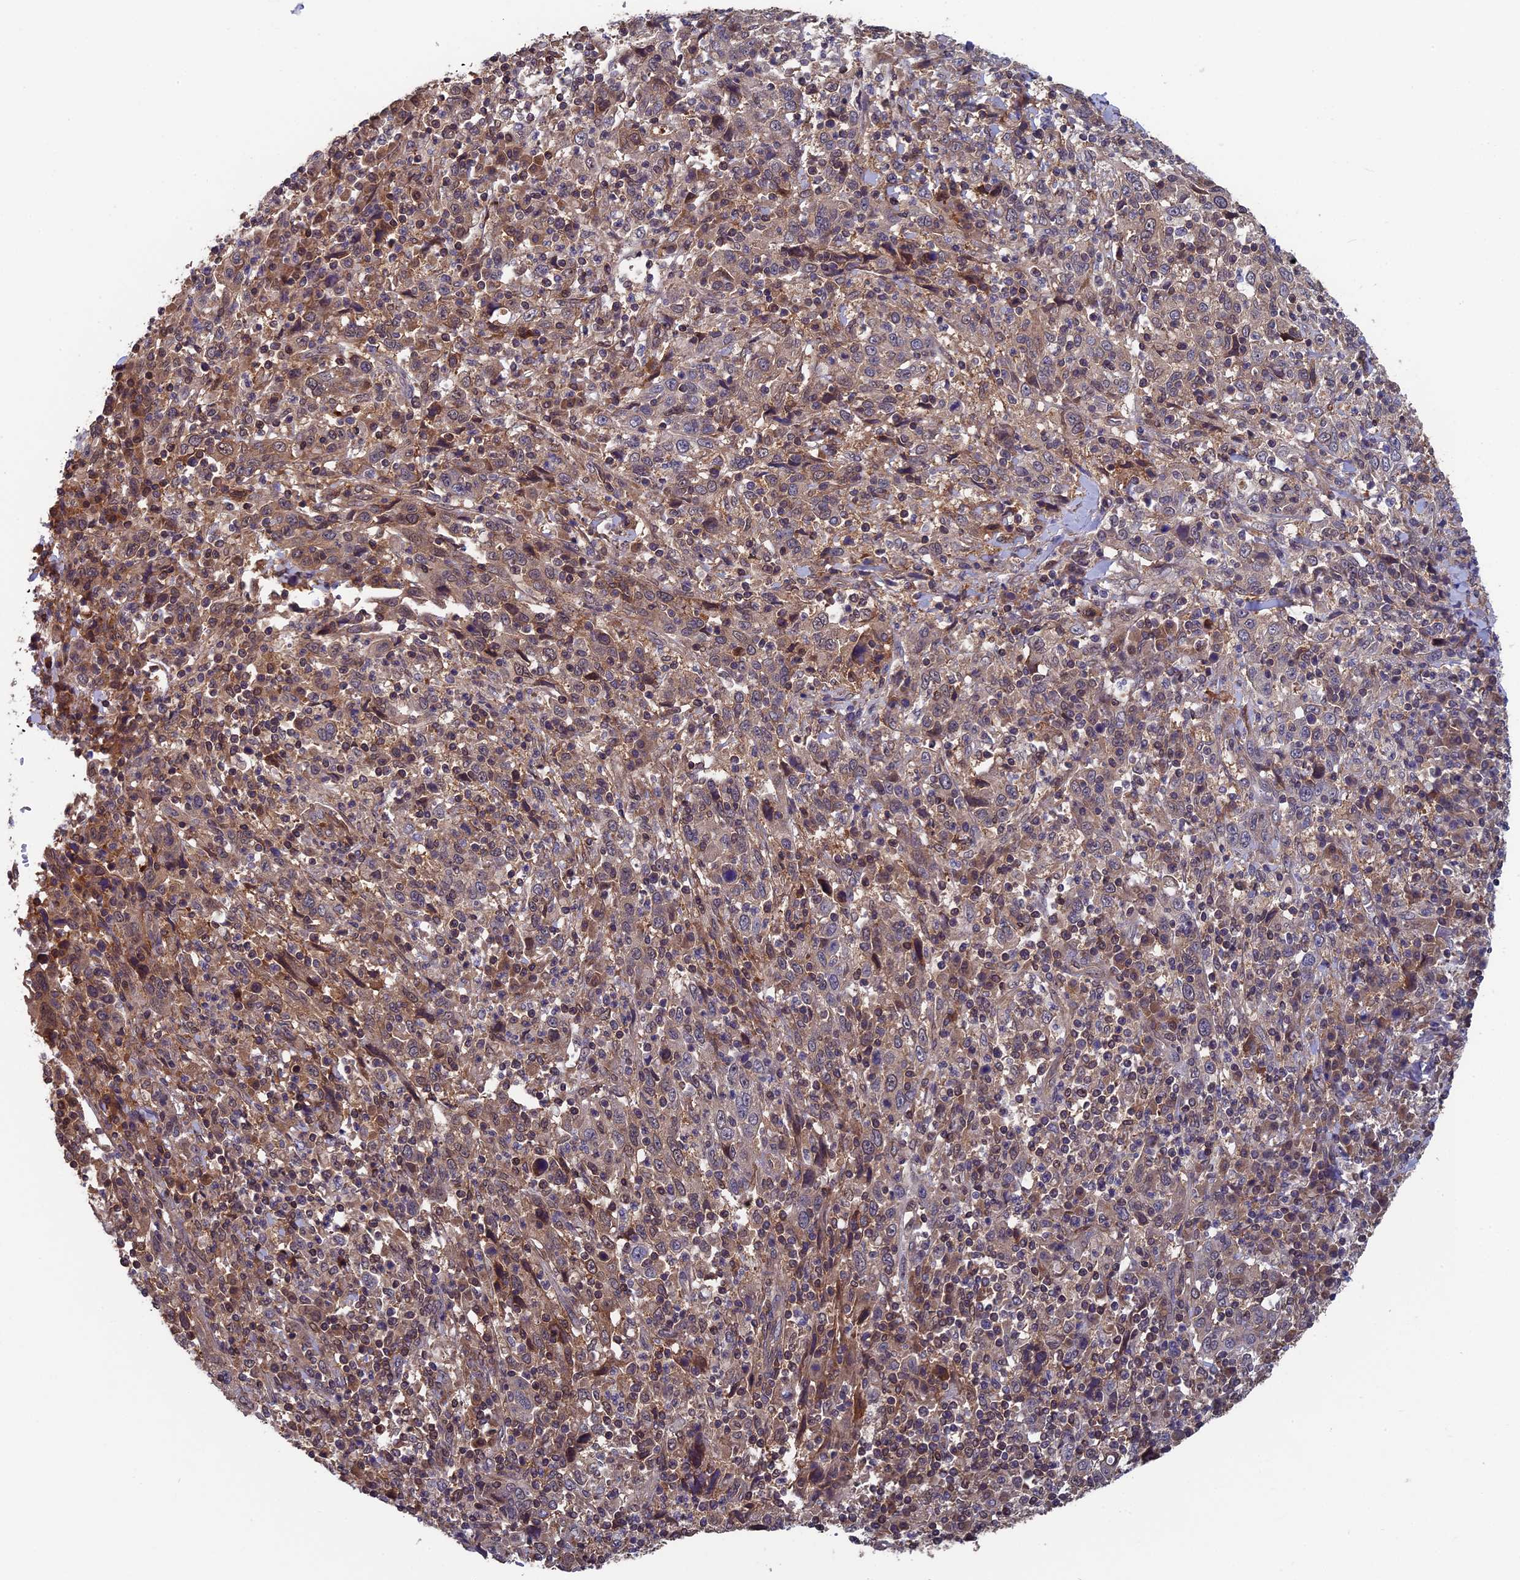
{"staining": {"intensity": "weak", "quantity": "25%-75%", "location": "cytoplasmic/membranous"}, "tissue": "cervical cancer", "cell_type": "Tumor cells", "image_type": "cancer", "snomed": [{"axis": "morphology", "description": "Squamous cell carcinoma, NOS"}, {"axis": "topography", "description": "Cervix"}], "caption": "Tumor cells exhibit weak cytoplasmic/membranous expression in approximately 25%-75% of cells in cervical cancer.", "gene": "LCMT1", "patient": {"sex": "female", "age": 46}}